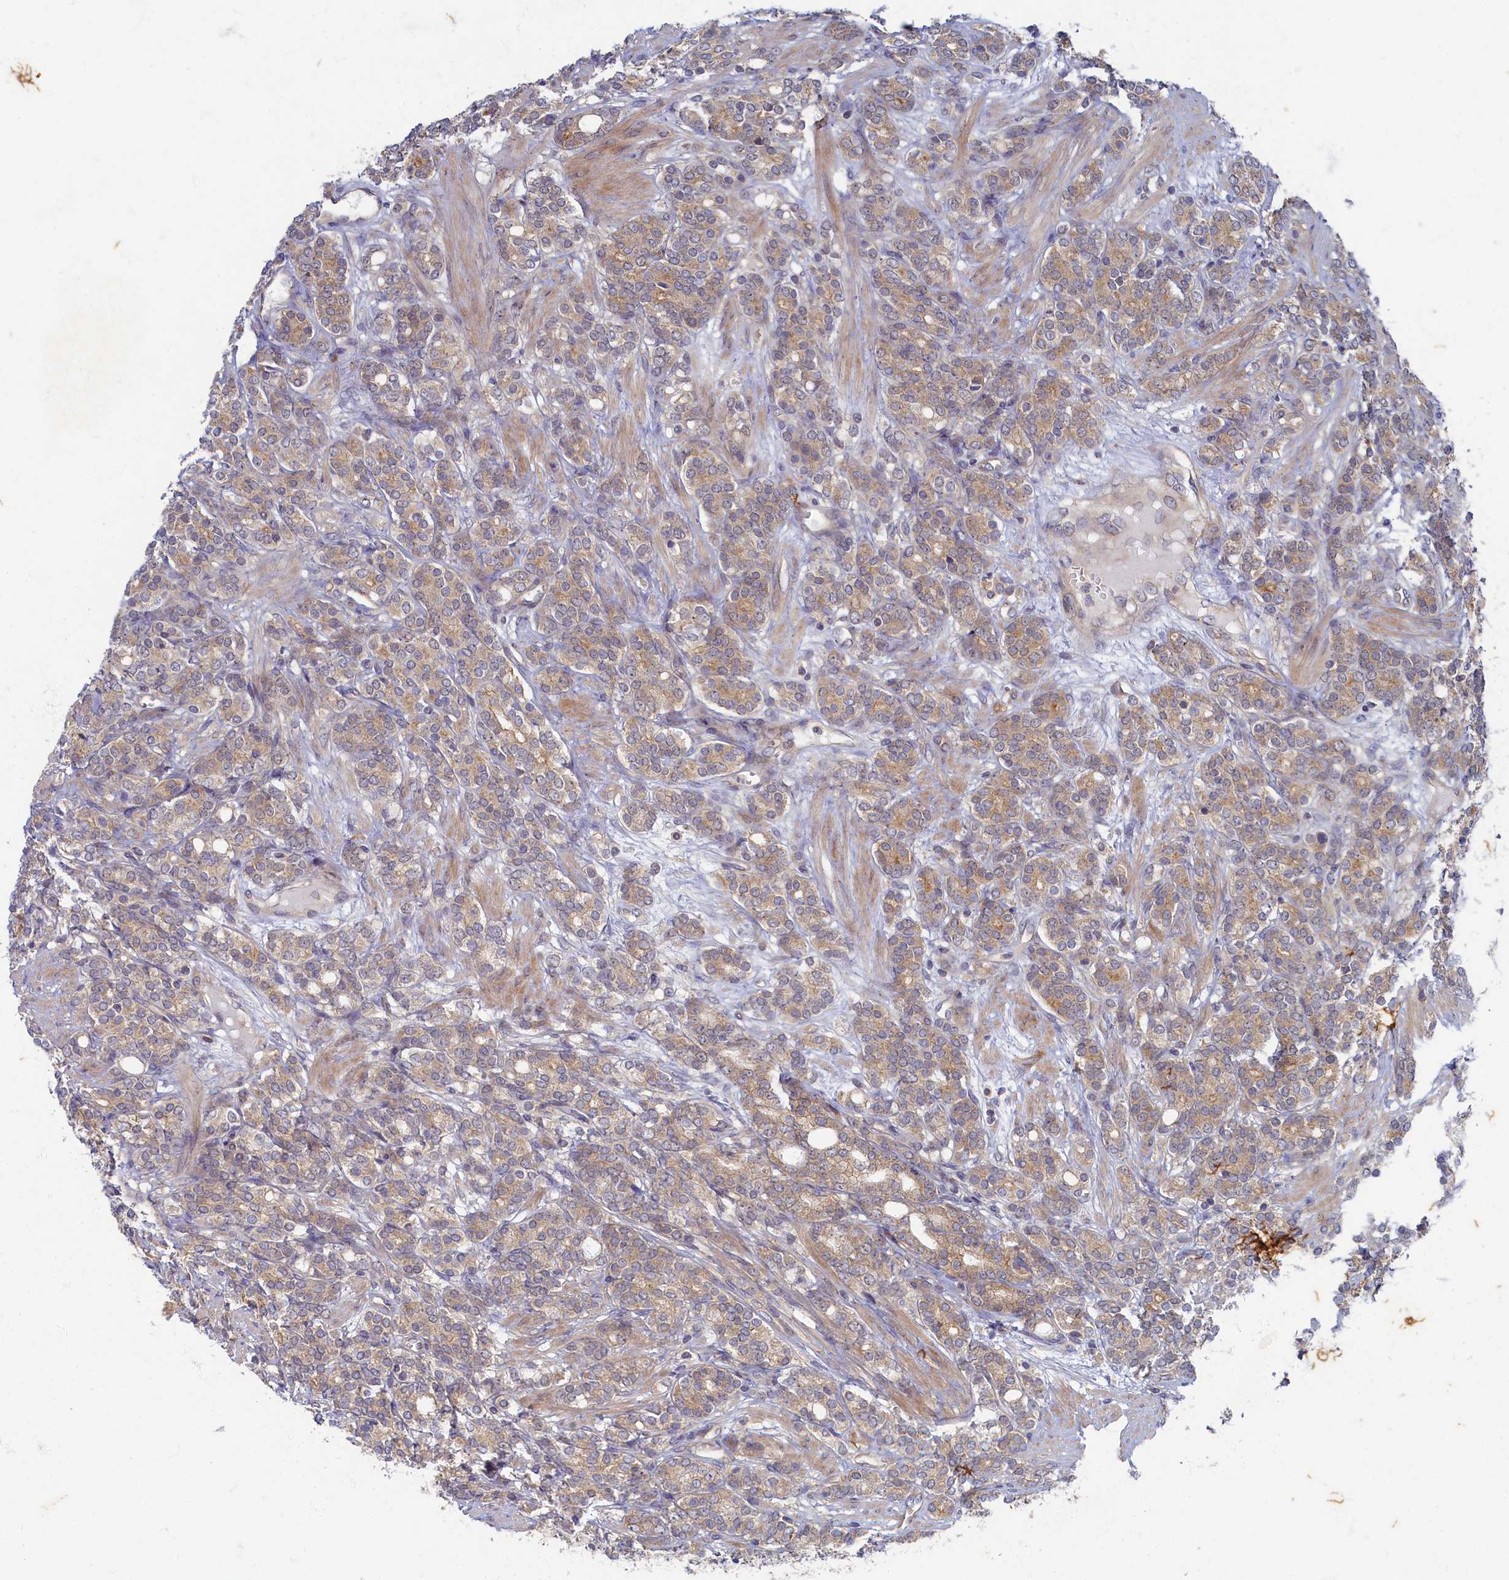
{"staining": {"intensity": "weak", "quantity": ">75%", "location": "cytoplasmic/membranous"}, "tissue": "prostate cancer", "cell_type": "Tumor cells", "image_type": "cancer", "snomed": [{"axis": "morphology", "description": "Adenocarcinoma, High grade"}, {"axis": "topography", "description": "Prostate"}], "caption": "Immunohistochemistry (IHC) photomicrograph of neoplastic tissue: prostate adenocarcinoma (high-grade) stained using immunohistochemistry demonstrates low levels of weak protein expression localized specifically in the cytoplasmic/membranous of tumor cells, appearing as a cytoplasmic/membranous brown color.", "gene": "WDR59", "patient": {"sex": "male", "age": 62}}